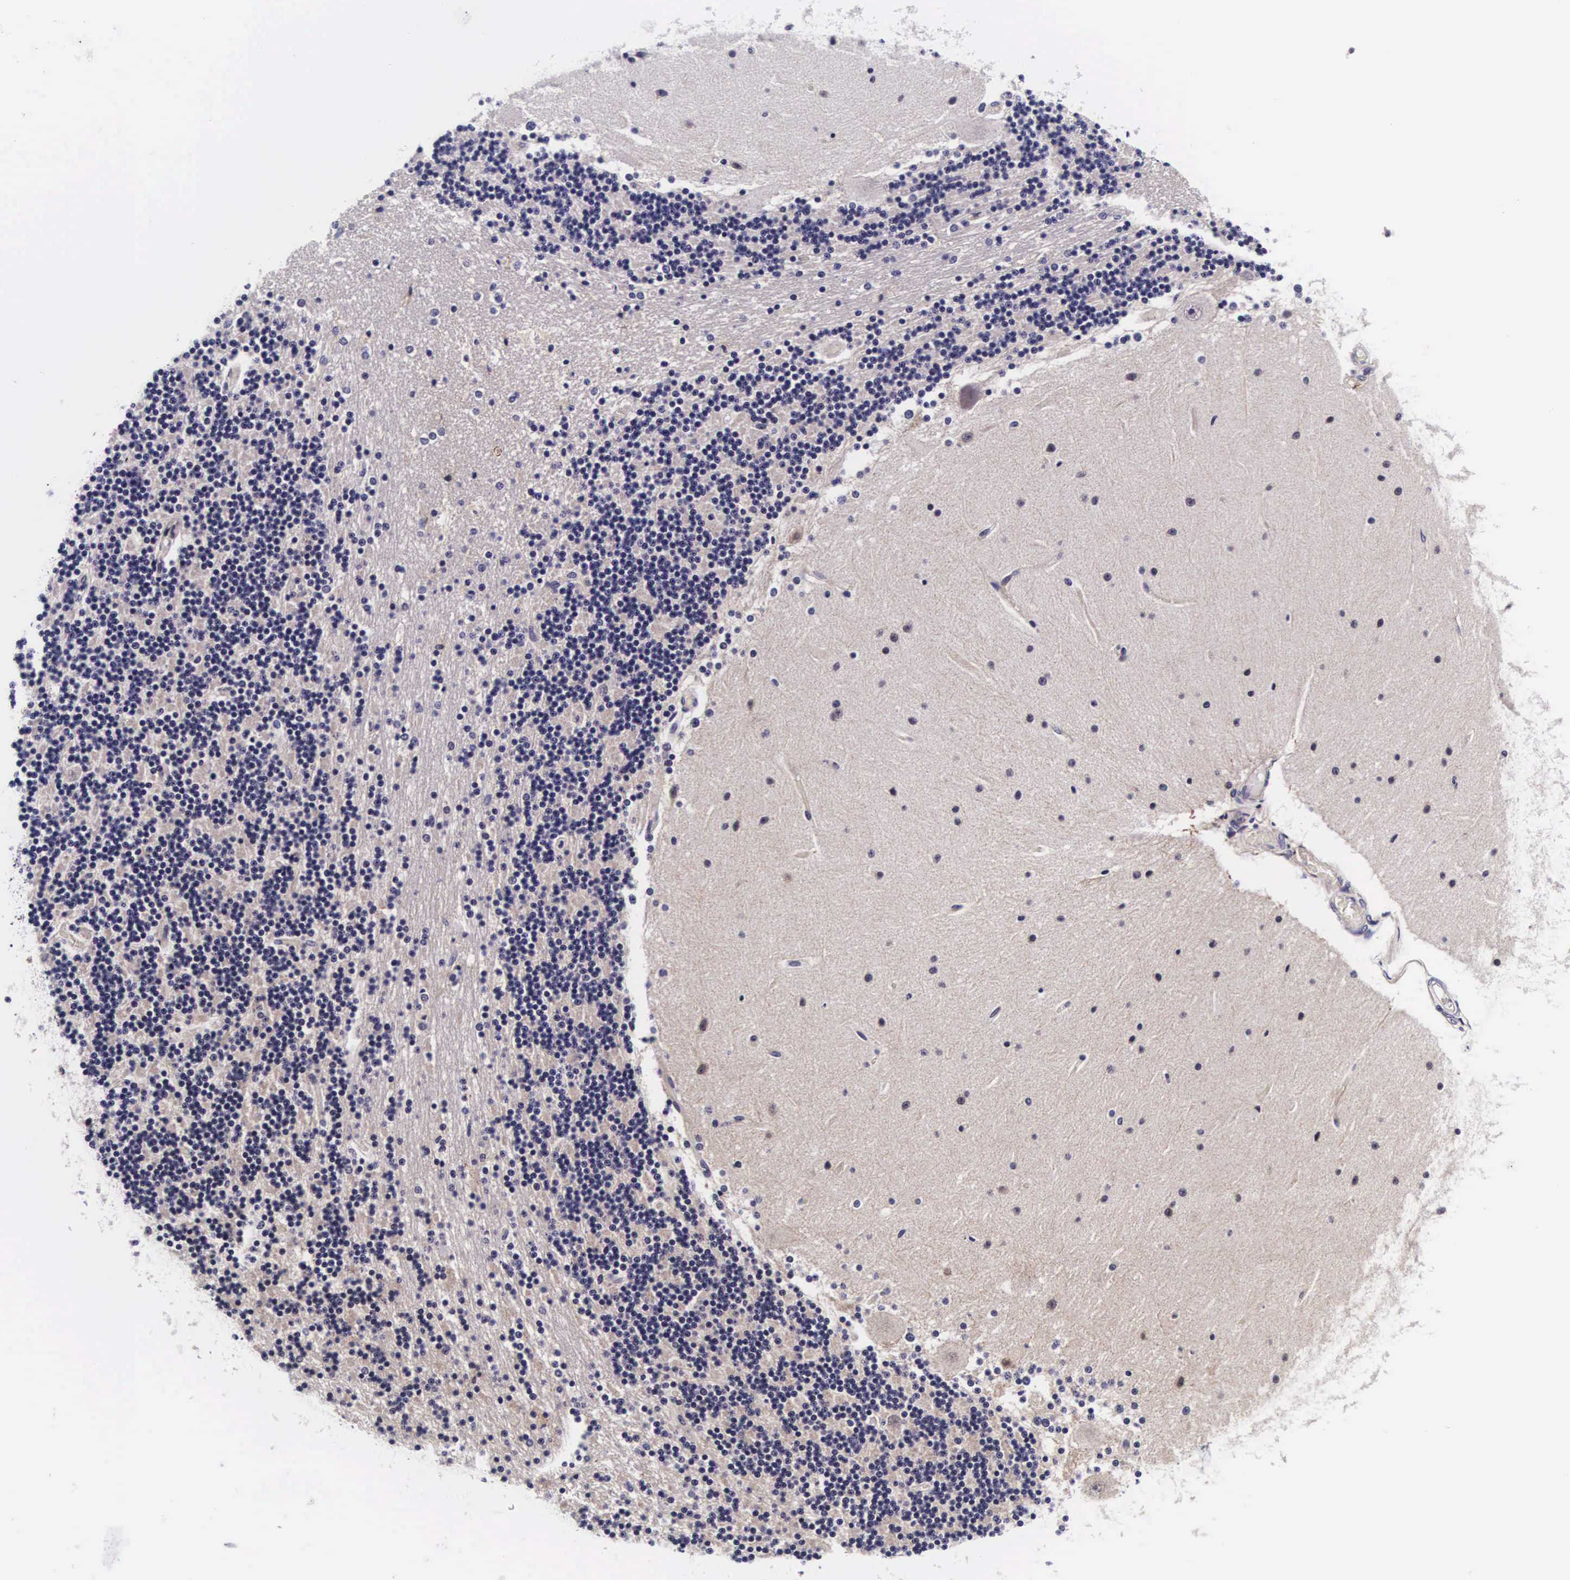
{"staining": {"intensity": "negative", "quantity": "none", "location": "none"}, "tissue": "cerebellum", "cell_type": "Cells in granular layer", "image_type": "normal", "snomed": [{"axis": "morphology", "description": "Normal tissue, NOS"}, {"axis": "topography", "description": "Cerebellum"}], "caption": "Cells in granular layer are negative for protein expression in unremarkable human cerebellum. (DAB immunohistochemistry (IHC) visualized using brightfield microscopy, high magnification).", "gene": "PHETA2", "patient": {"sex": "female", "age": 54}}